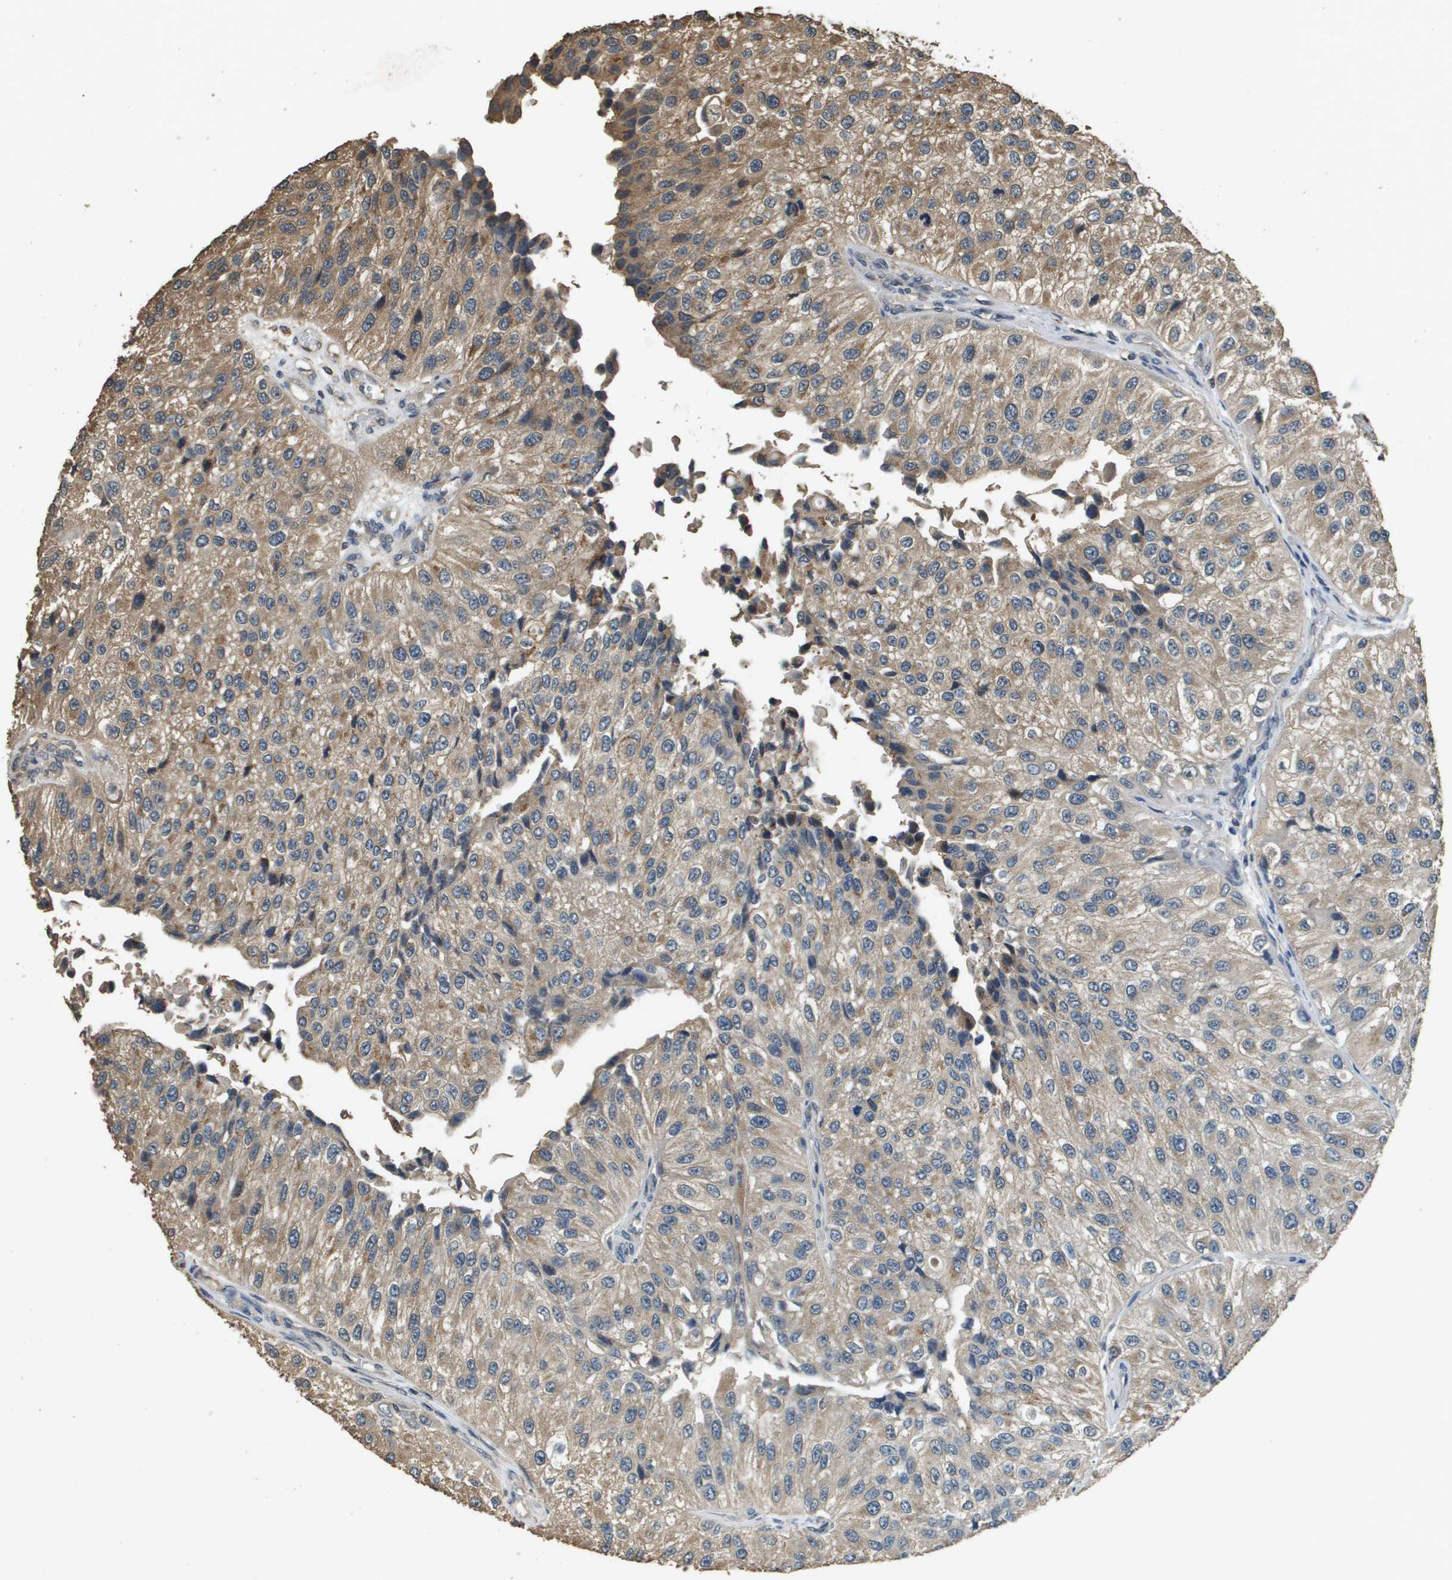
{"staining": {"intensity": "weak", "quantity": ">75%", "location": "cytoplasmic/membranous"}, "tissue": "urothelial cancer", "cell_type": "Tumor cells", "image_type": "cancer", "snomed": [{"axis": "morphology", "description": "Urothelial carcinoma, High grade"}, {"axis": "topography", "description": "Kidney"}, {"axis": "topography", "description": "Urinary bladder"}], "caption": "Tumor cells demonstrate weak cytoplasmic/membranous positivity in approximately >75% of cells in urothelial carcinoma (high-grade).", "gene": "RAB6B", "patient": {"sex": "male", "age": 77}}